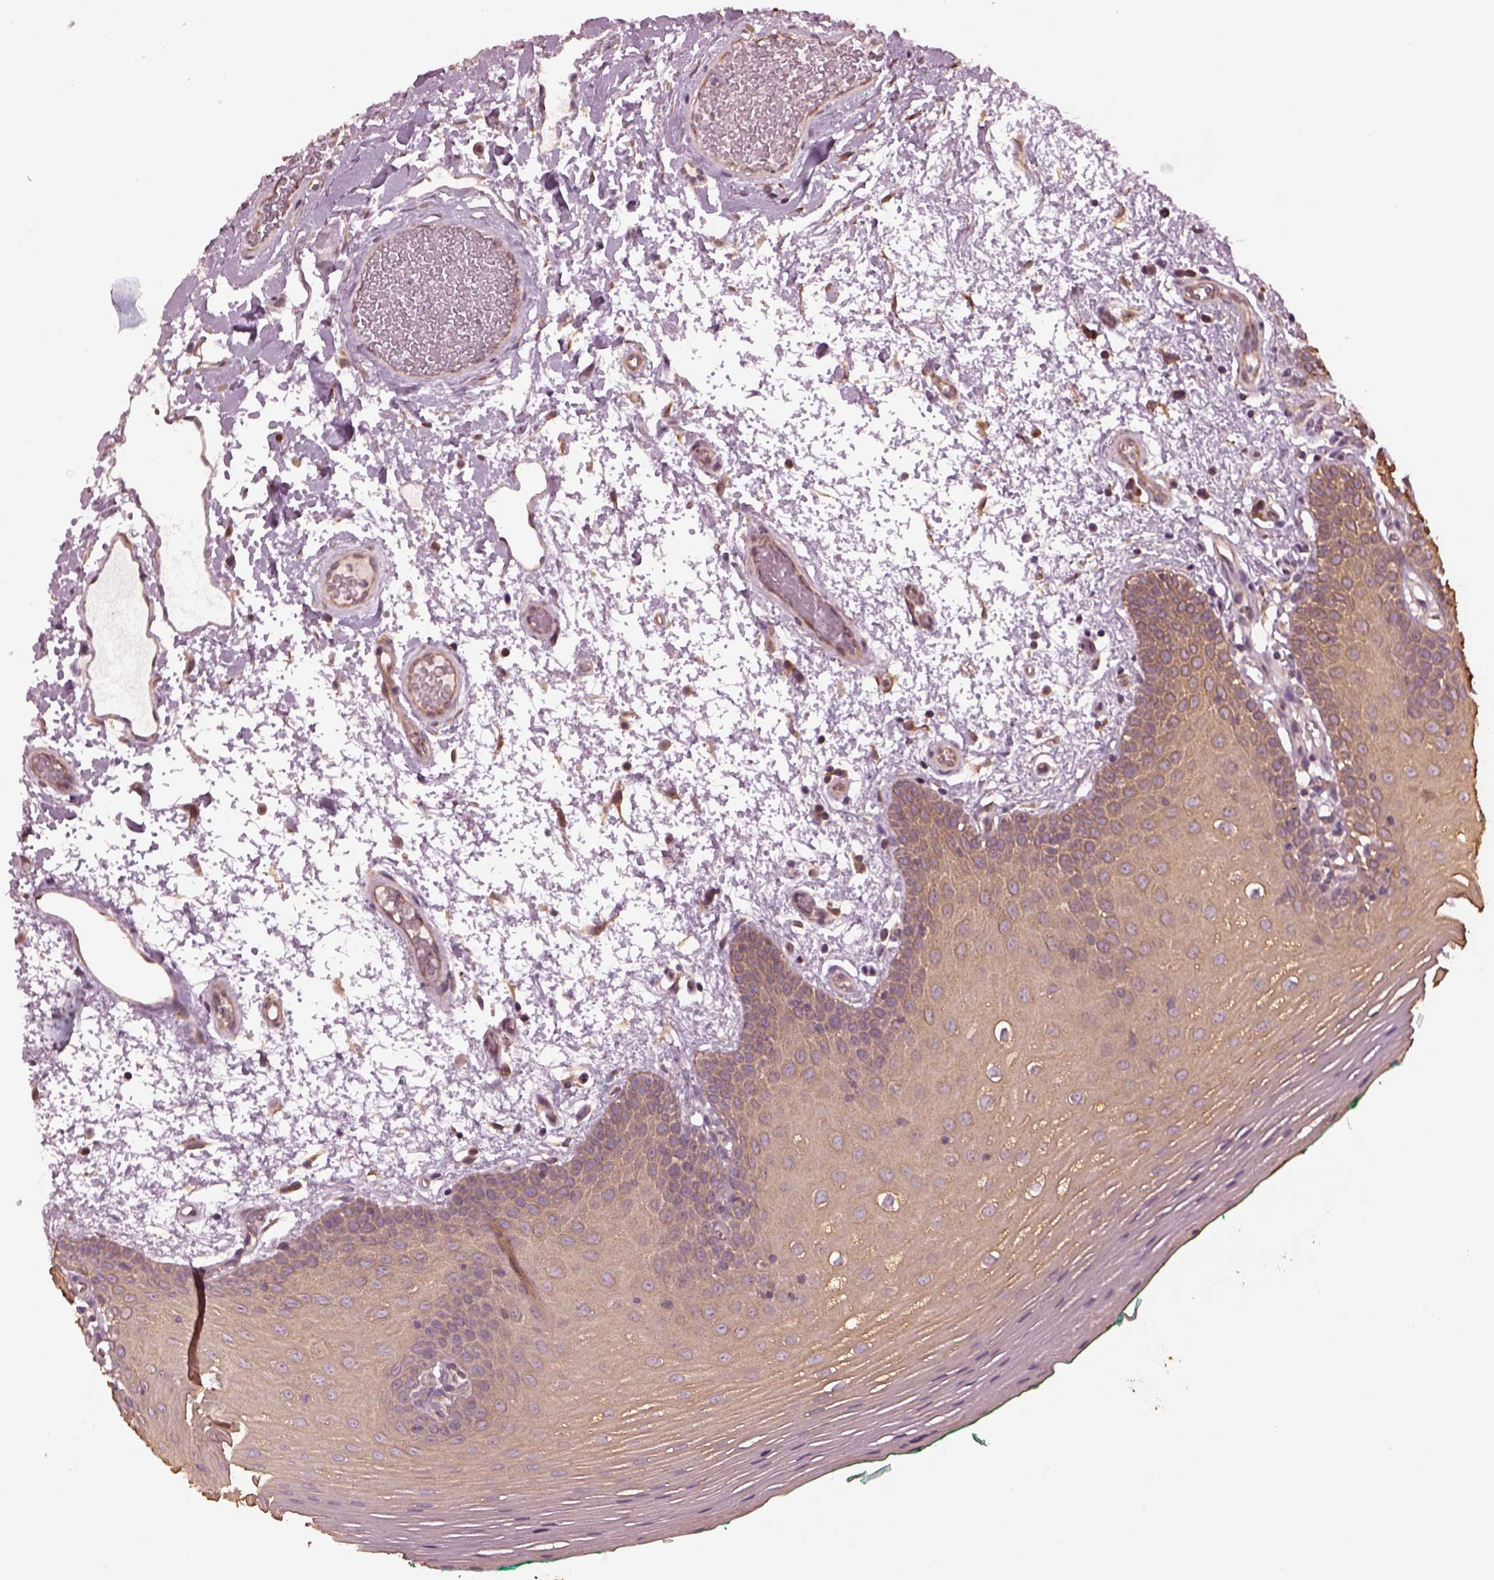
{"staining": {"intensity": "weak", "quantity": "25%-75%", "location": "cytoplasmic/membranous,nuclear"}, "tissue": "oral mucosa", "cell_type": "Squamous epithelial cells", "image_type": "normal", "snomed": [{"axis": "morphology", "description": "Normal tissue, NOS"}, {"axis": "morphology", "description": "Squamous cell carcinoma, NOS"}, {"axis": "topography", "description": "Oral tissue"}, {"axis": "topography", "description": "Head-Neck"}], "caption": "Weak cytoplasmic/membranous,nuclear protein expression is seen in about 25%-75% of squamous epithelial cells in oral mucosa. (Stains: DAB in brown, nuclei in blue, Microscopy: brightfield microscopy at high magnification).", "gene": "RUFY3", "patient": {"sex": "male", "age": 78}}